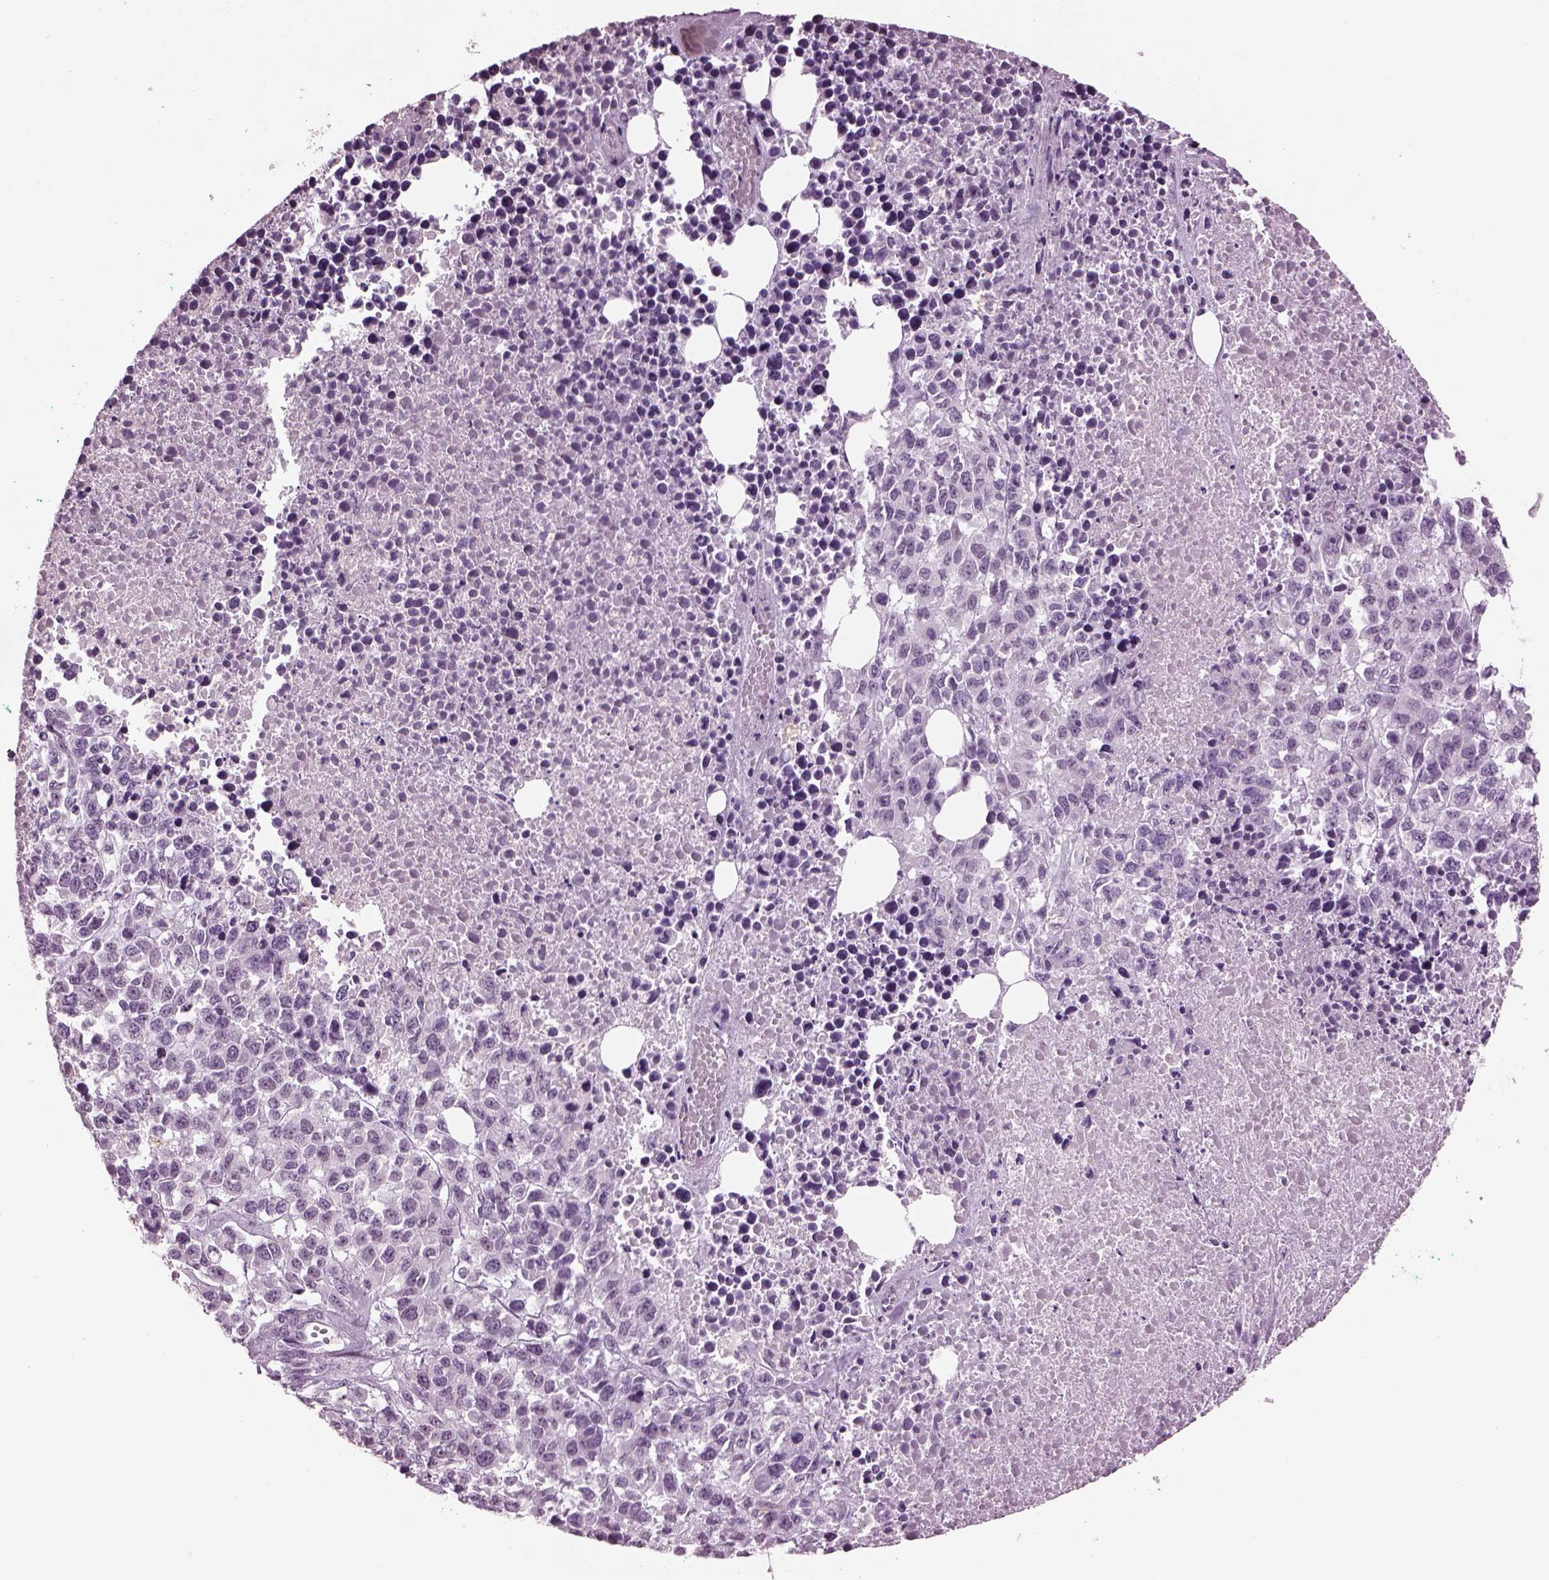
{"staining": {"intensity": "negative", "quantity": "none", "location": "none"}, "tissue": "melanoma", "cell_type": "Tumor cells", "image_type": "cancer", "snomed": [{"axis": "morphology", "description": "Malignant melanoma, Metastatic site"}, {"axis": "topography", "description": "Skin"}], "caption": "Immunohistochemical staining of melanoma displays no significant positivity in tumor cells. (Stains: DAB (3,3'-diaminobenzidine) immunohistochemistry (IHC) with hematoxylin counter stain, Microscopy: brightfield microscopy at high magnification).", "gene": "SLC6A17", "patient": {"sex": "male", "age": 84}}